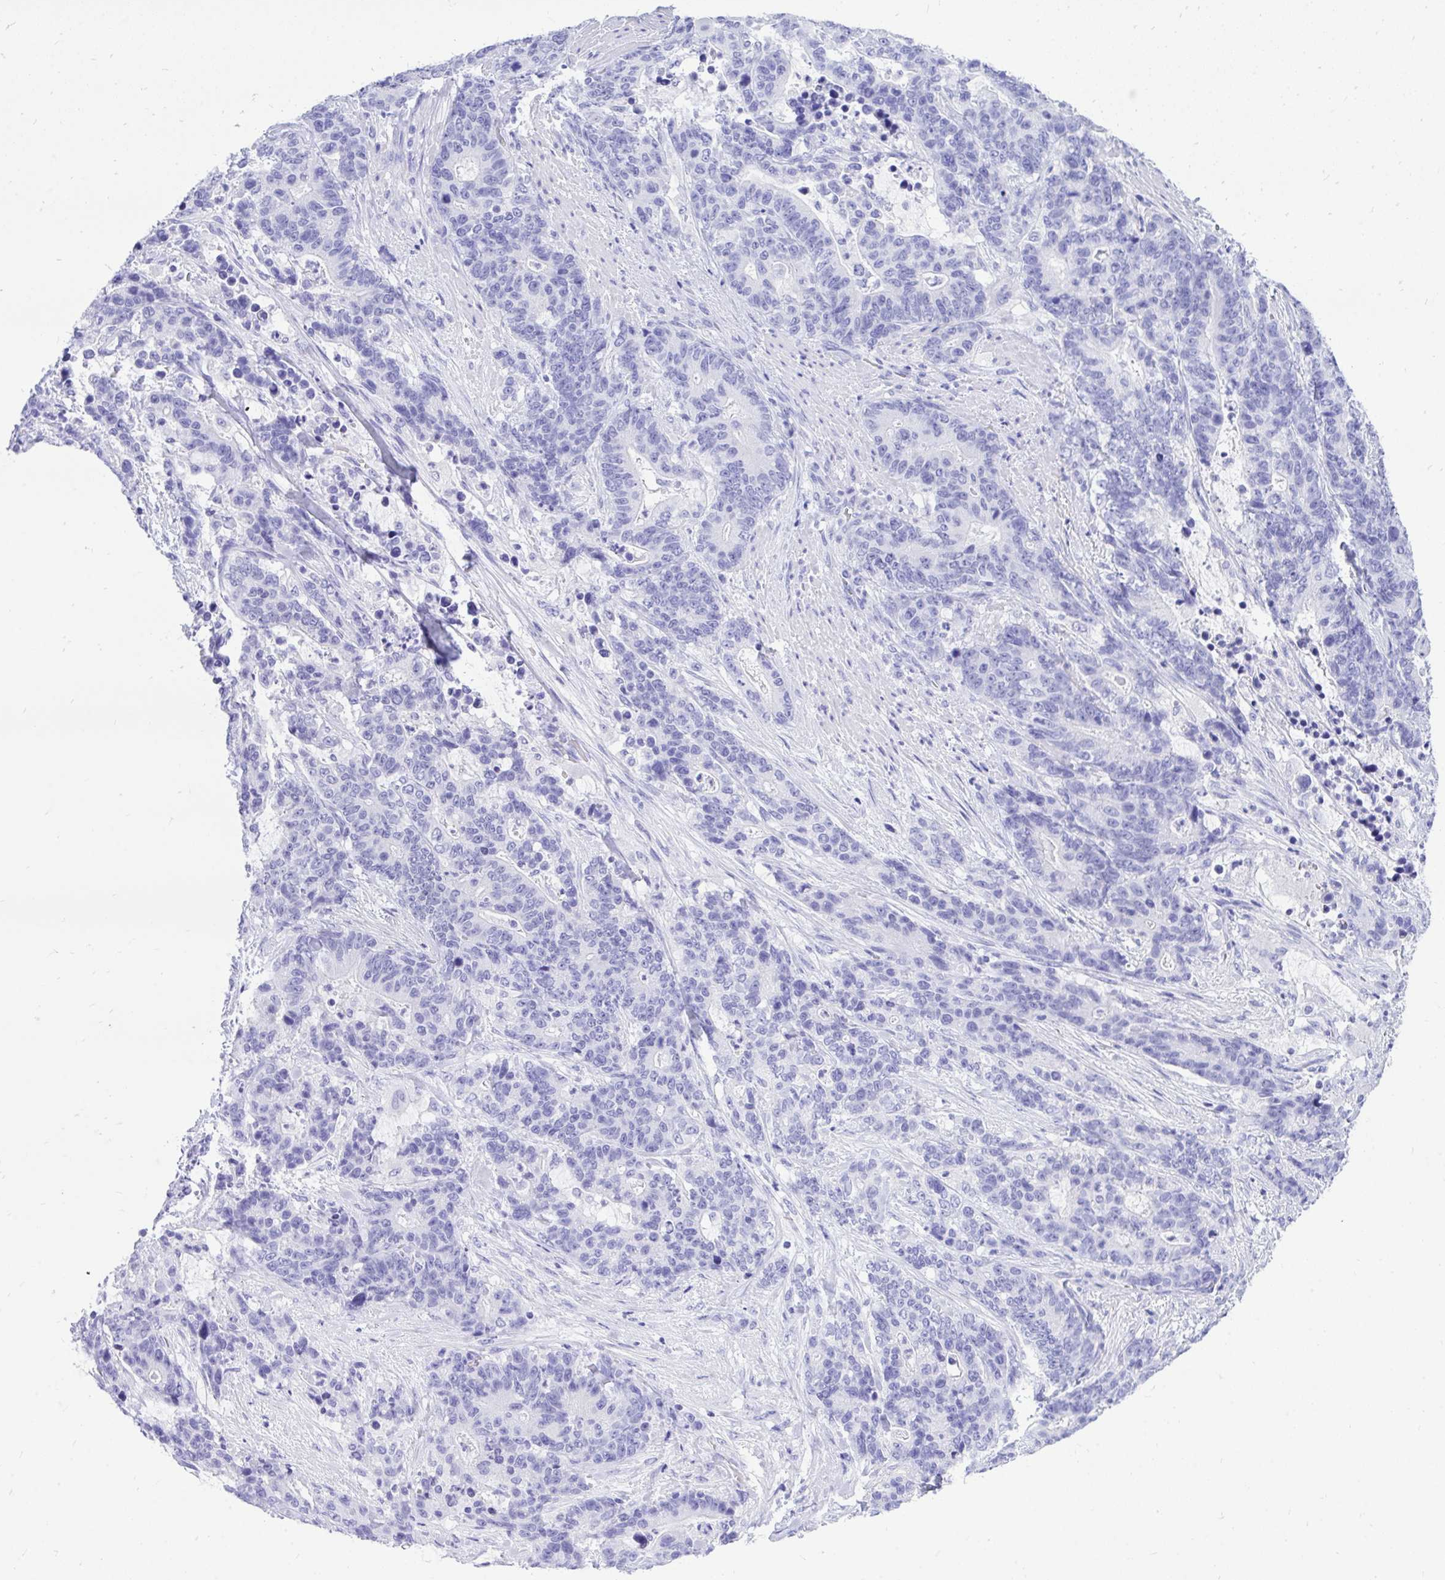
{"staining": {"intensity": "negative", "quantity": "none", "location": "none"}, "tissue": "stomach cancer", "cell_type": "Tumor cells", "image_type": "cancer", "snomed": [{"axis": "morphology", "description": "Normal tissue, NOS"}, {"axis": "morphology", "description": "Adenocarcinoma, NOS"}, {"axis": "topography", "description": "Stomach"}], "caption": "Adenocarcinoma (stomach) was stained to show a protein in brown. There is no significant expression in tumor cells.", "gene": "MON1A", "patient": {"sex": "female", "age": 64}}